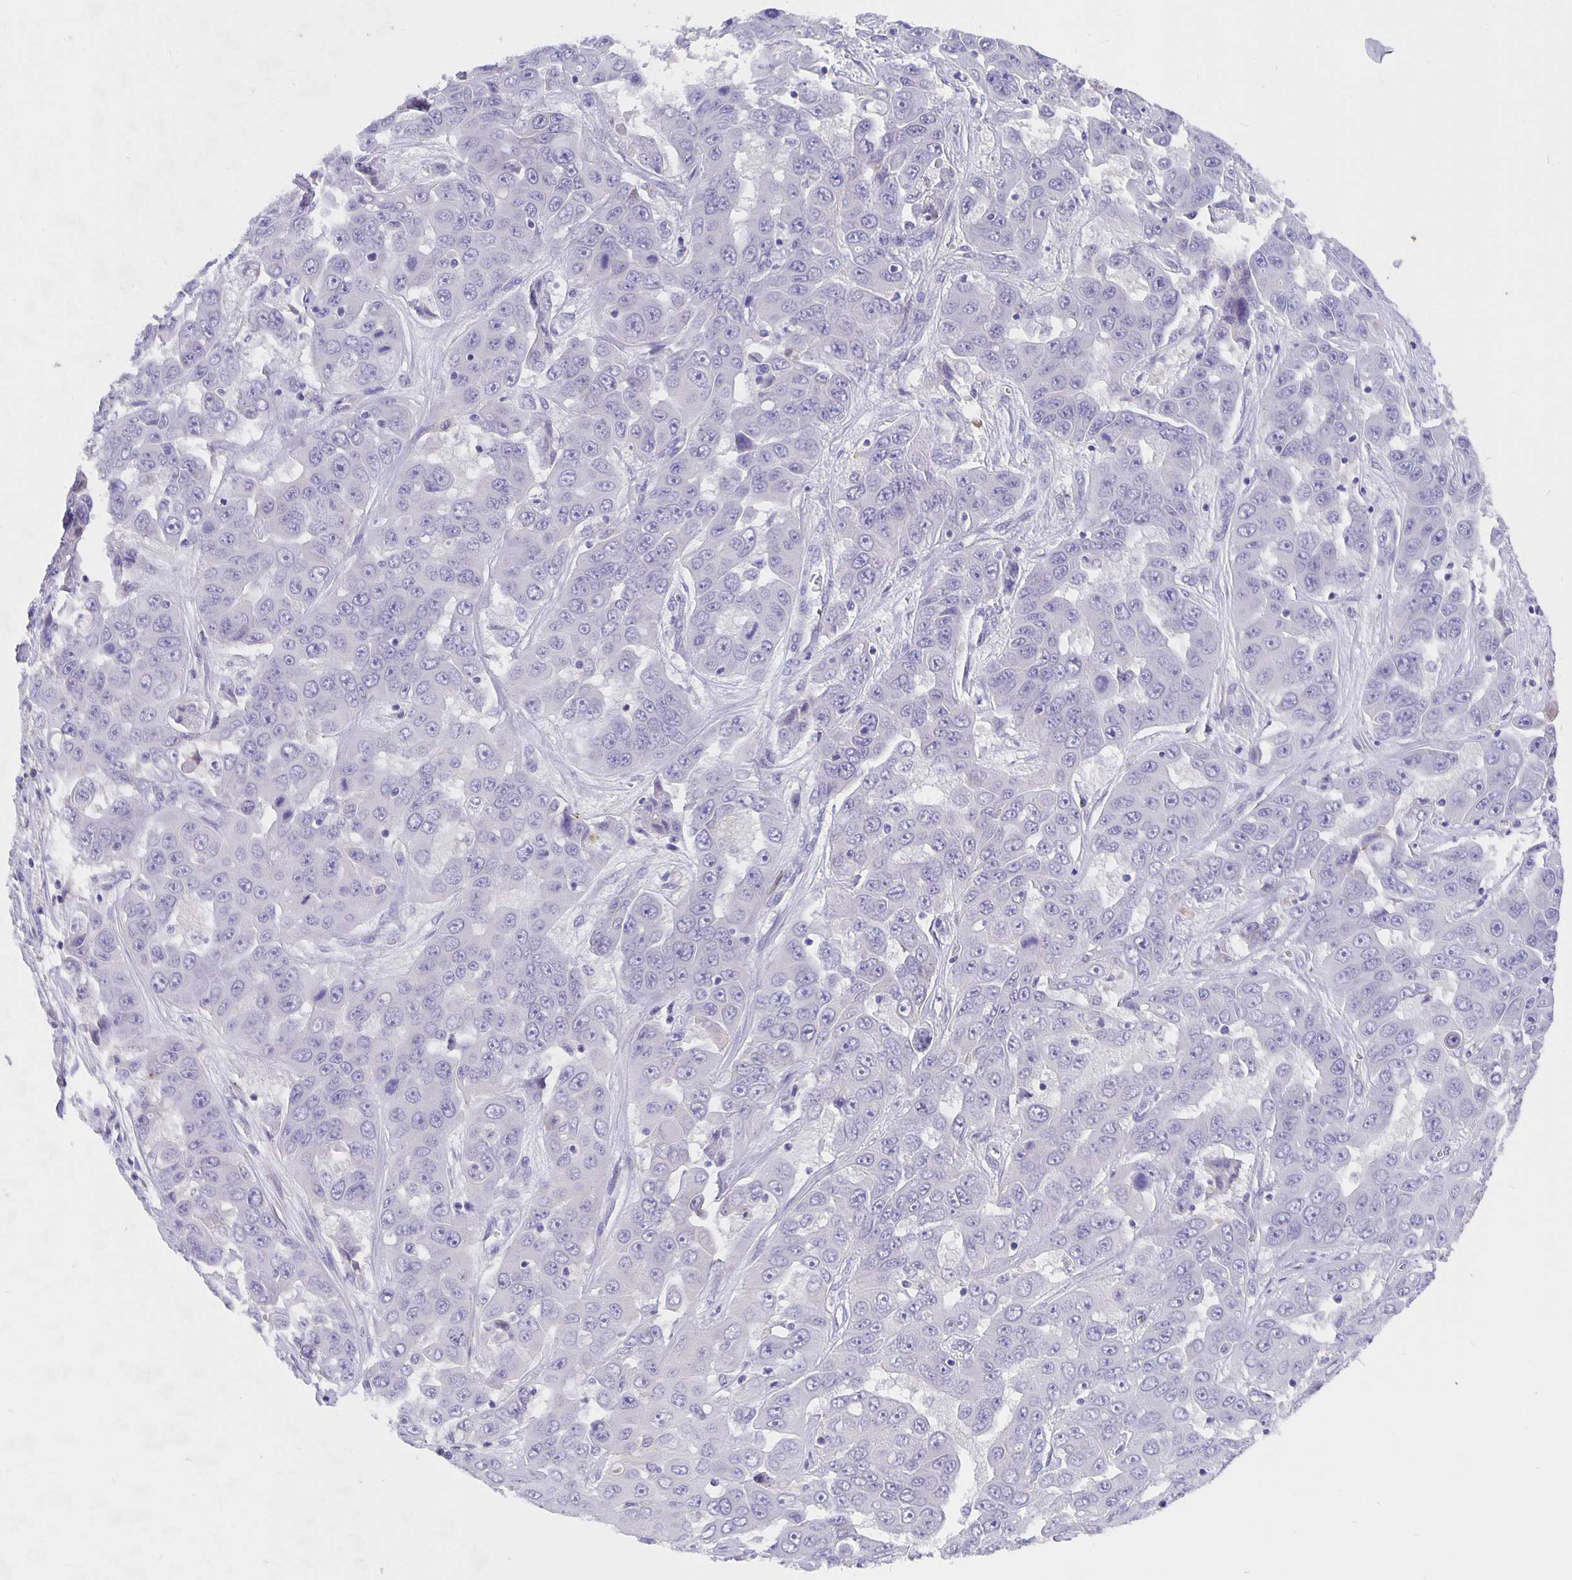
{"staining": {"intensity": "negative", "quantity": "none", "location": "none"}, "tissue": "liver cancer", "cell_type": "Tumor cells", "image_type": "cancer", "snomed": [{"axis": "morphology", "description": "Cholangiocarcinoma"}, {"axis": "topography", "description": "Liver"}], "caption": "Liver cancer was stained to show a protein in brown. There is no significant staining in tumor cells. The staining is performed using DAB (3,3'-diaminobenzidine) brown chromogen with nuclei counter-stained in using hematoxylin.", "gene": "CFAP74", "patient": {"sex": "female", "age": 52}}